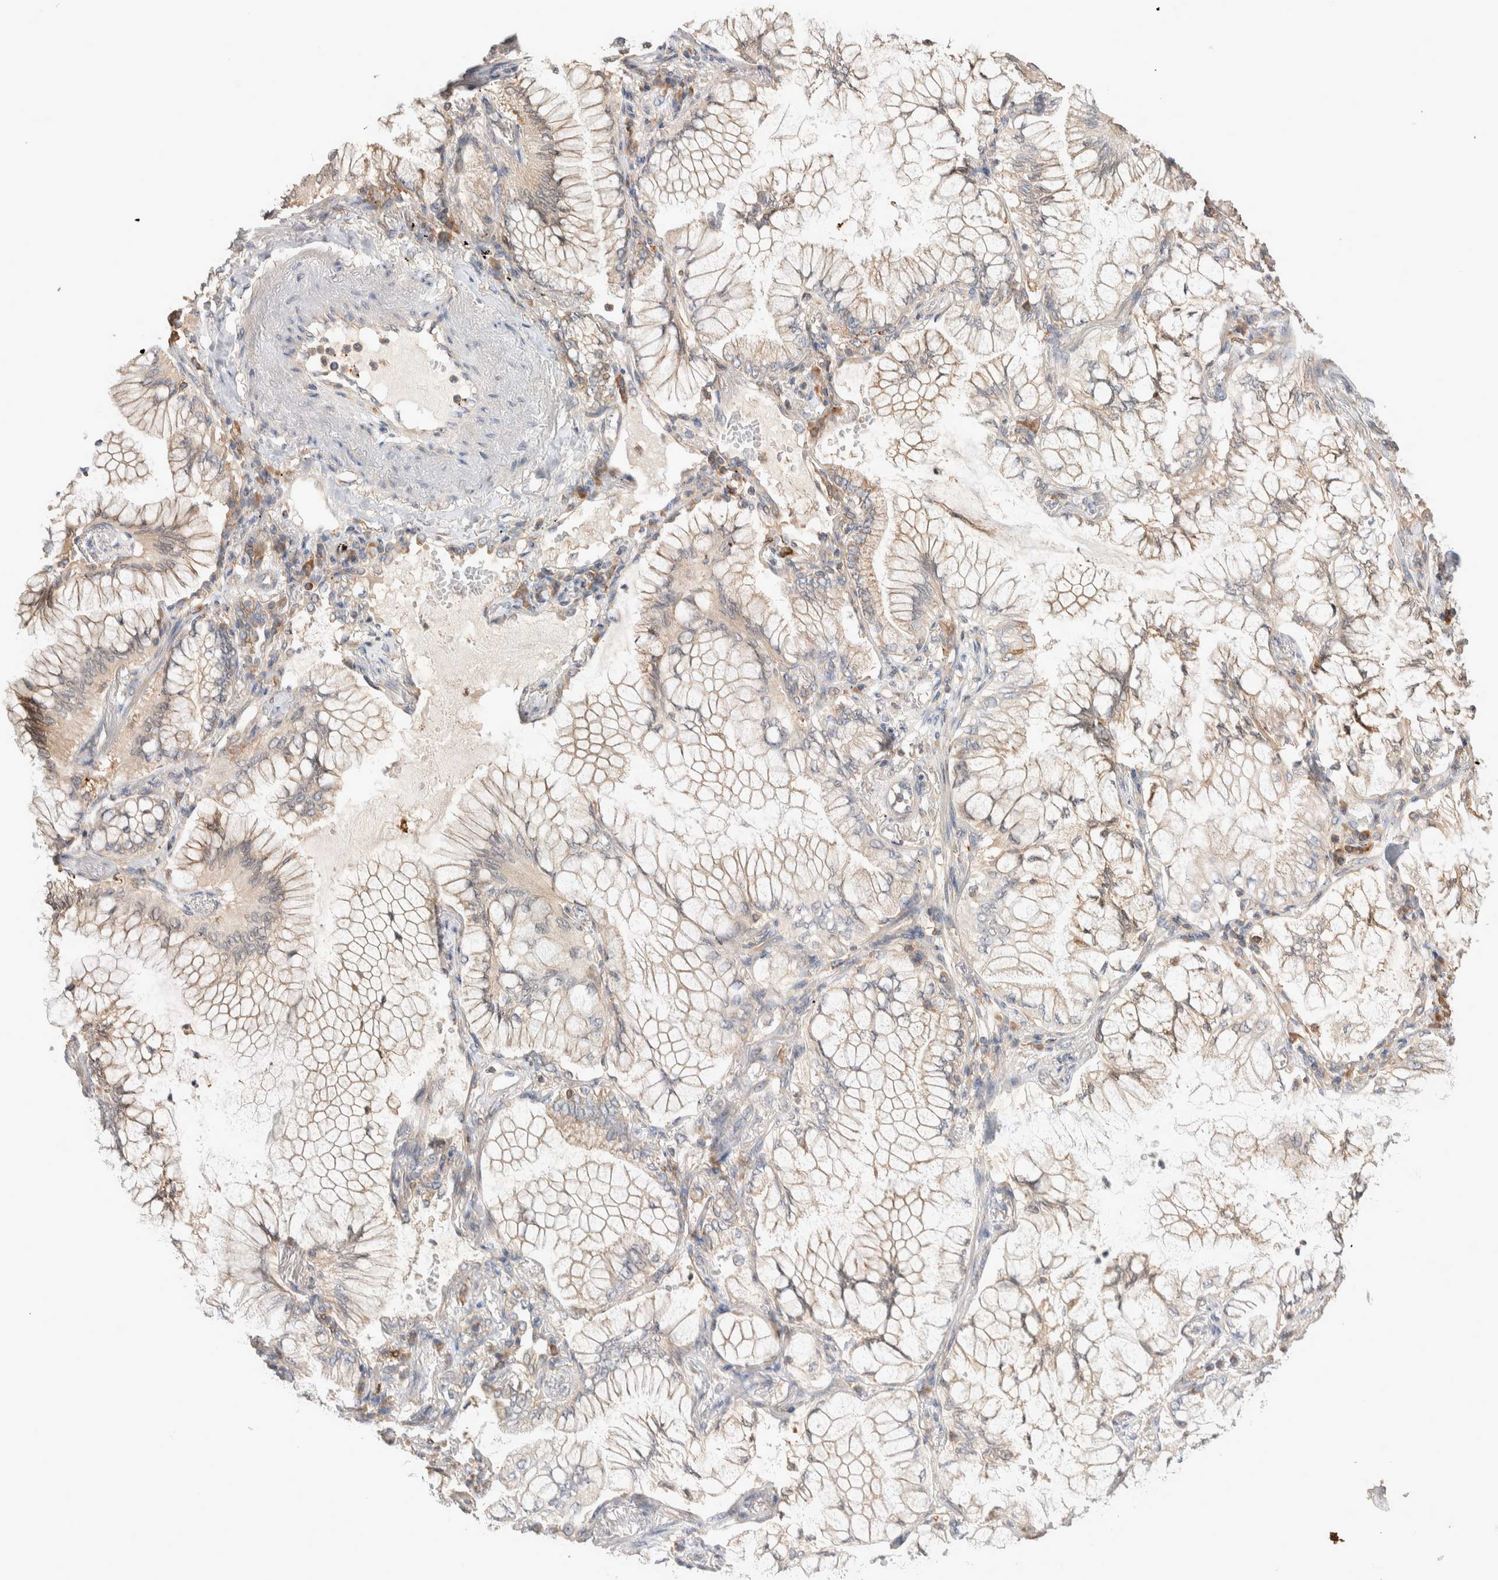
{"staining": {"intensity": "weak", "quantity": "25%-75%", "location": "cytoplasmic/membranous"}, "tissue": "lung cancer", "cell_type": "Tumor cells", "image_type": "cancer", "snomed": [{"axis": "morphology", "description": "Adenocarcinoma, NOS"}, {"axis": "topography", "description": "Lung"}], "caption": "This photomicrograph demonstrates lung cancer (adenocarcinoma) stained with immunohistochemistry (IHC) to label a protein in brown. The cytoplasmic/membranous of tumor cells show weak positivity for the protein. Nuclei are counter-stained blue.", "gene": "DEPTOR", "patient": {"sex": "female", "age": 70}}